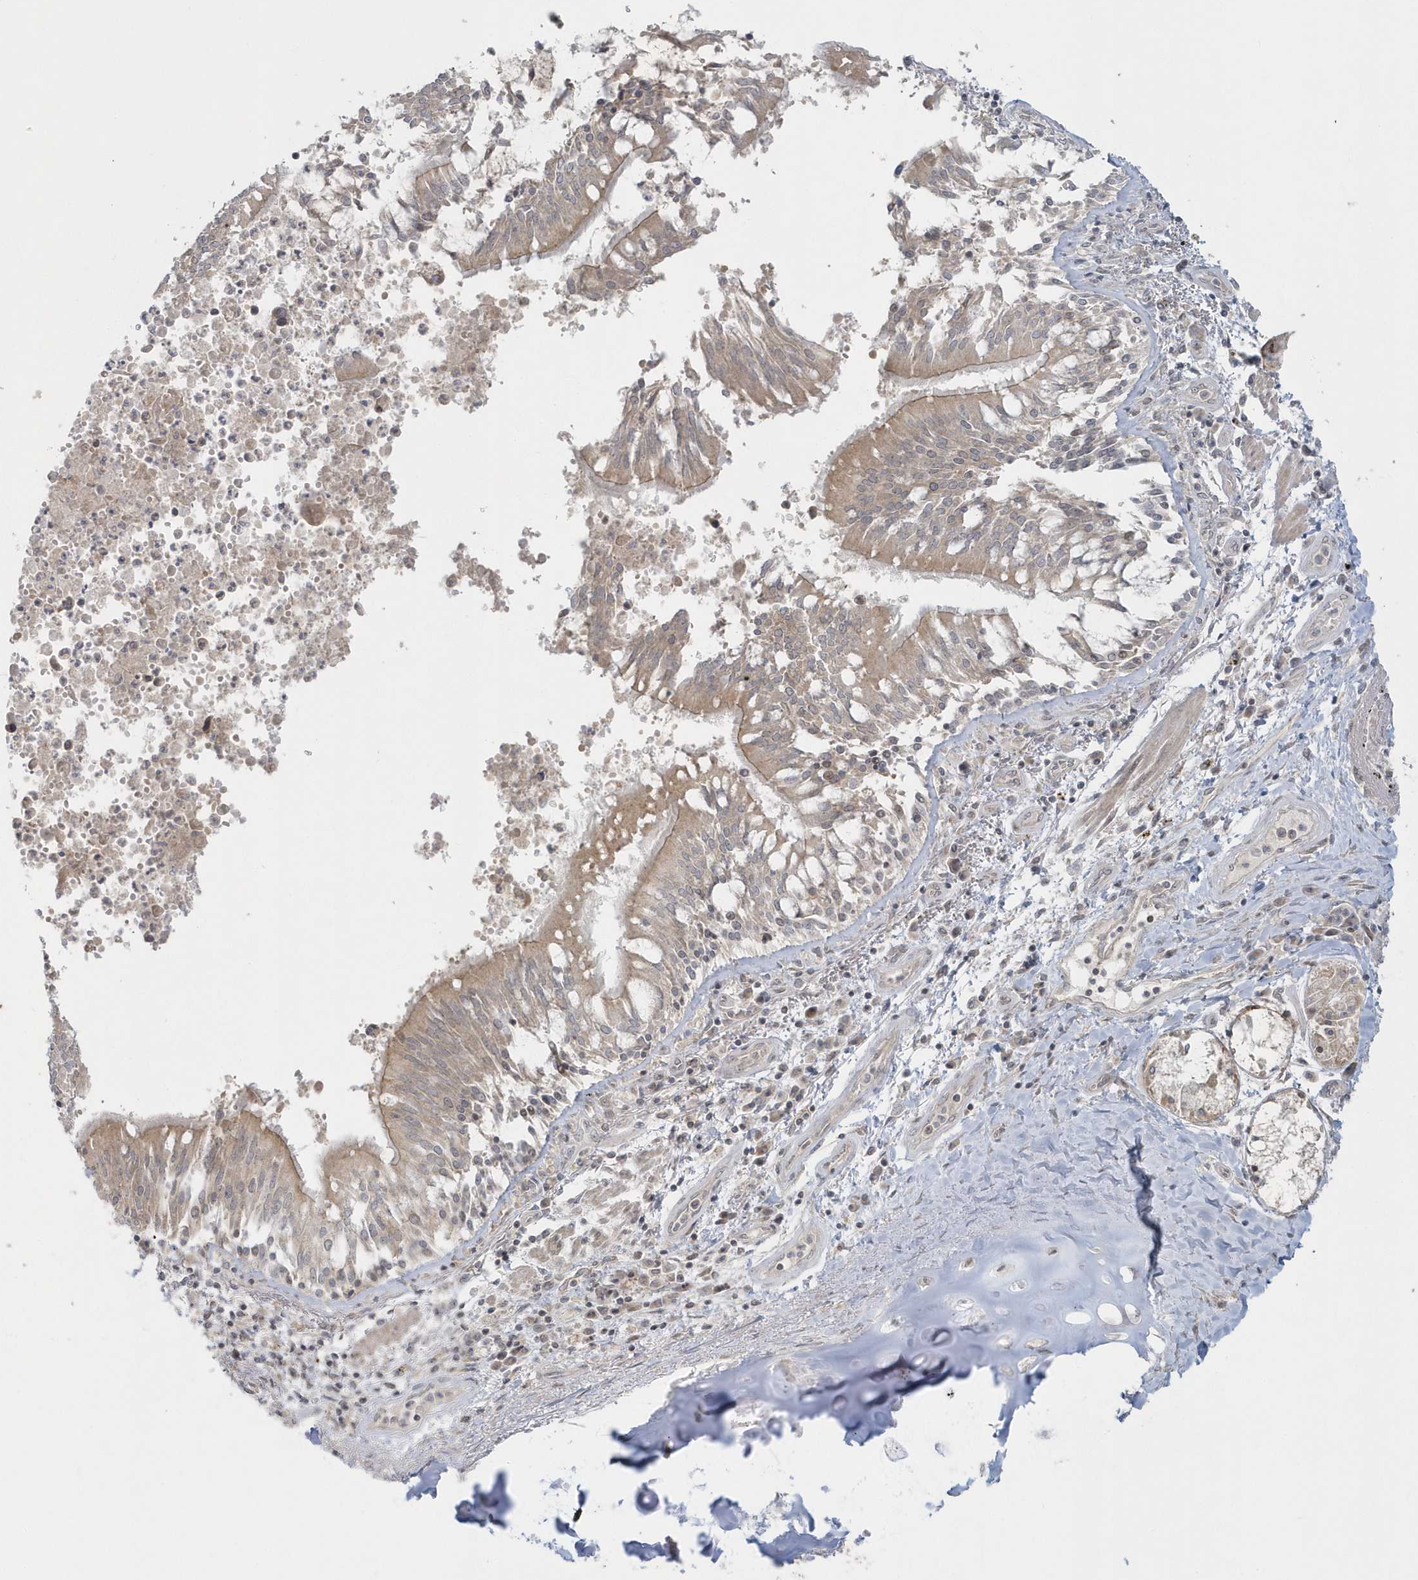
{"staining": {"intensity": "negative", "quantity": "none", "location": "none"}, "tissue": "soft tissue", "cell_type": "Chondrocytes", "image_type": "normal", "snomed": [{"axis": "morphology", "description": "Normal tissue, NOS"}, {"axis": "topography", "description": "Cartilage tissue"}, {"axis": "topography", "description": "Bronchus"}, {"axis": "topography", "description": "Lung"}, {"axis": "topography", "description": "Peripheral nerve tissue"}], "caption": "This is an immunohistochemistry image of unremarkable soft tissue. There is no staining in chondrocytes.", "gene": "BLTP3A", "patient": {"sex": "female", "age": 49}}